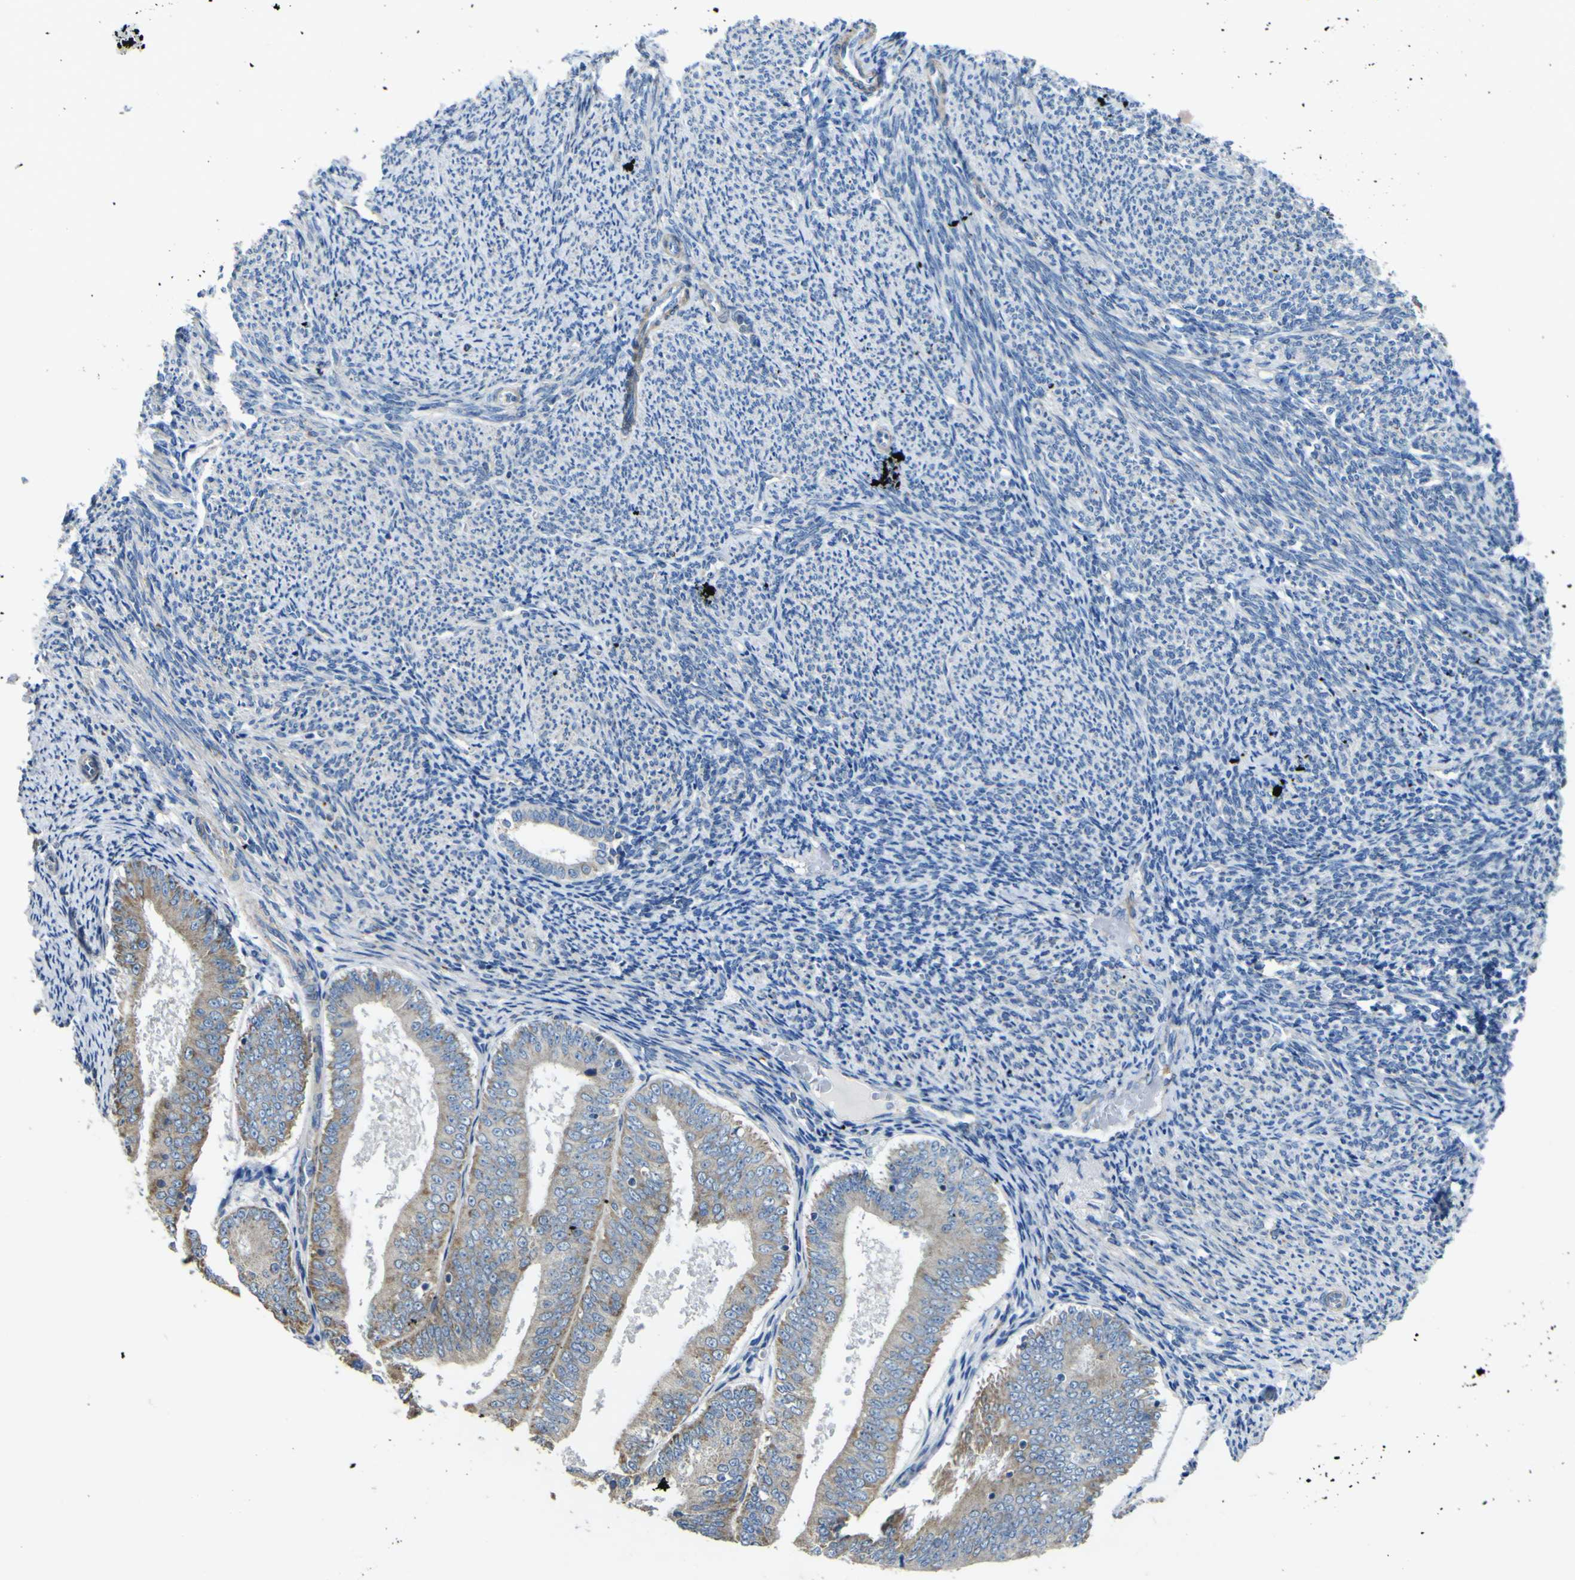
{"staining": {"intensity": "weak", "quantity": ">75%", "location": "cytoplasmic/membranous"}, "tissue": "endometrial cancer", "cell_type": "Tumor cells", "image_type": "cancer", "snomed": [{"axis": "morphology", "description": "Adenocarcinoma, NOS"}, {"axis": "topography", "description": "Endometrium"}], "caption": "High-power microscopy captured an immunohistochemistry (IHC) histopathology image of endometrial cancer, revealing weak cytoplasmic/membranous staining in about >75% of tumor cells.", "gene": "ALDH18A1", "patient": {"sex": "female", "age": 63}}